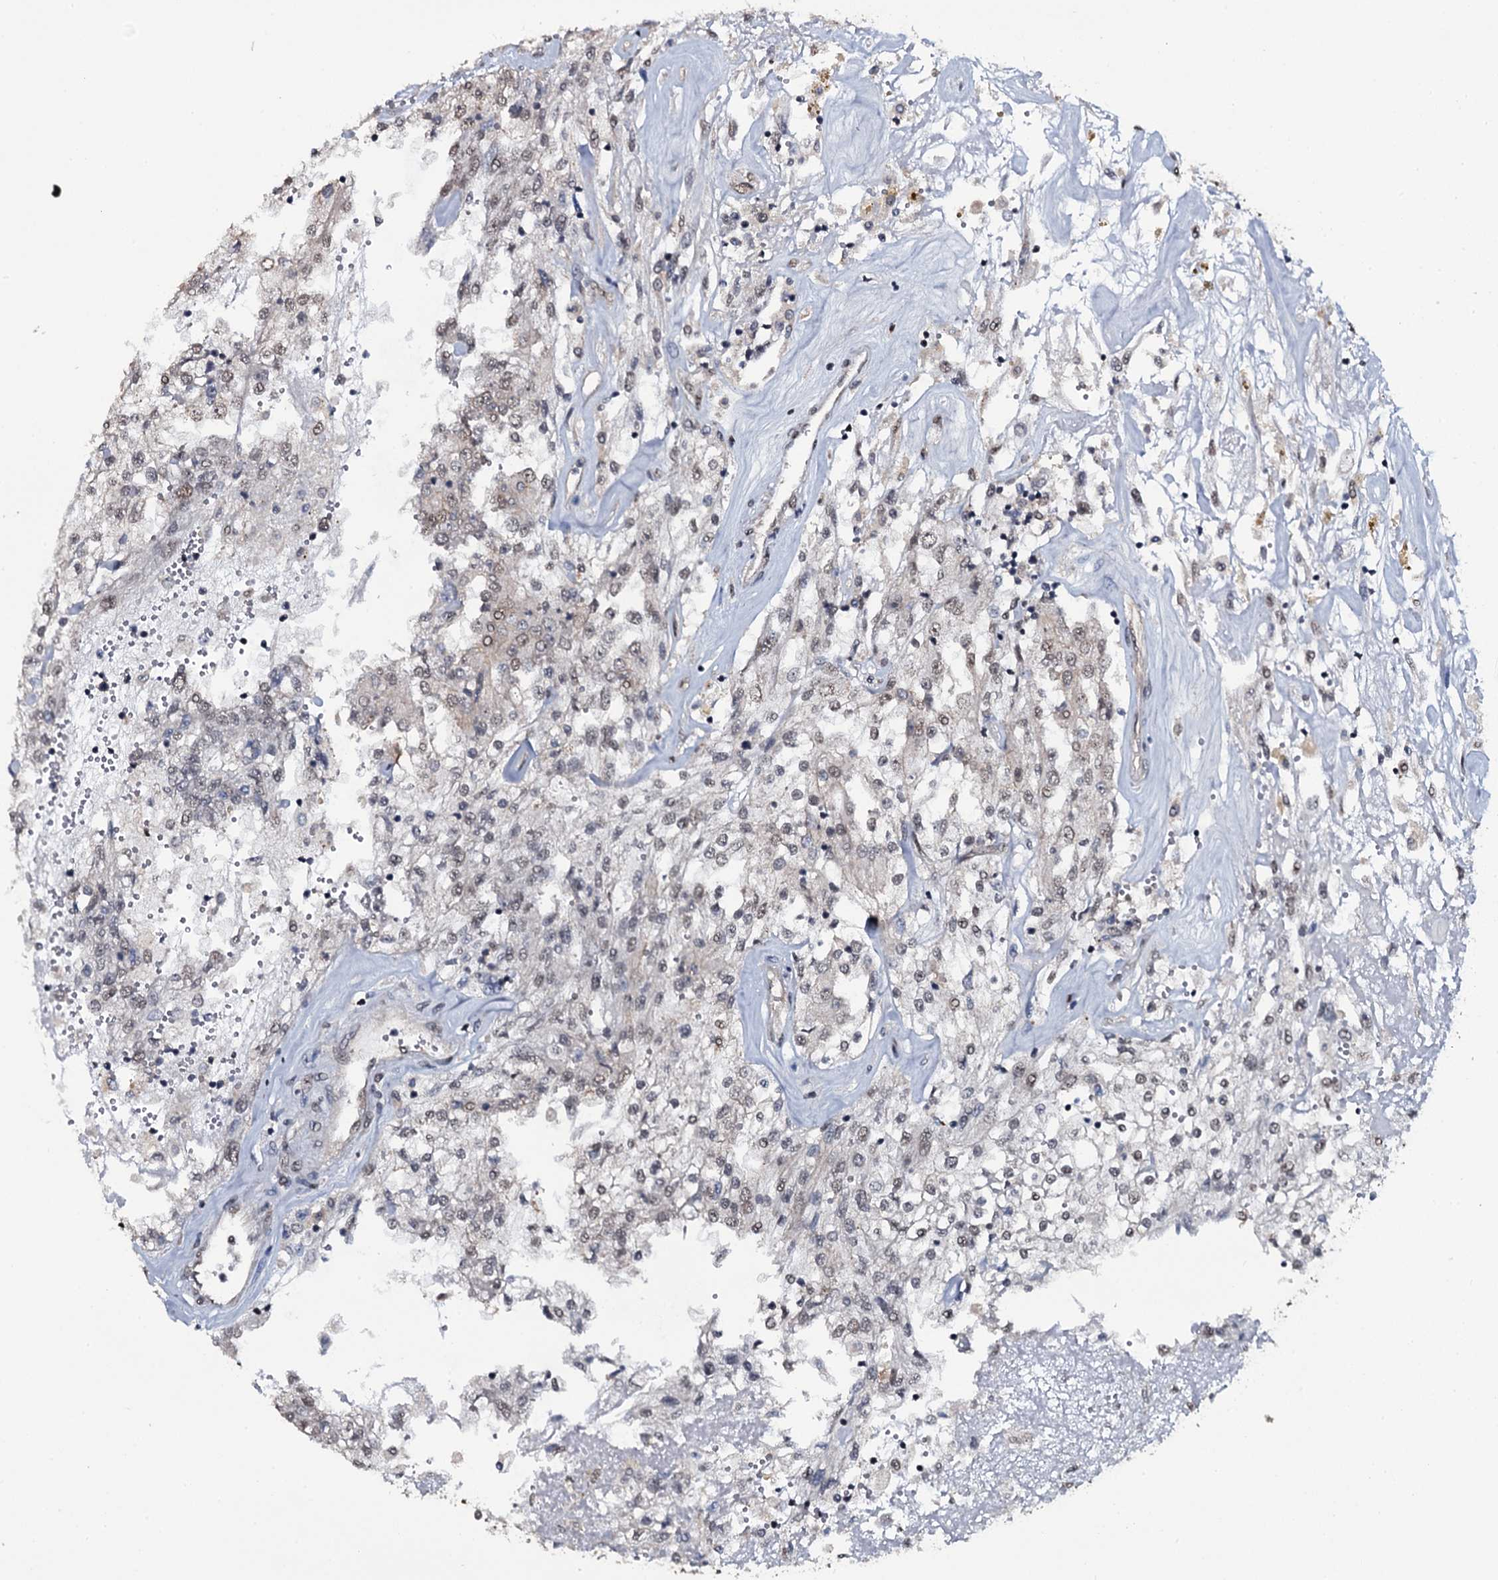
{"staining": {"intensity": "weak", "quantity": "<25%", "location": "nuclear"}, "tissue": "renal cancer", "cell_type": "Tumor cells", "image_type": "cancer", "snomed": [{"axis": "morphology", "description": "Adenocarcinoma, NOS"}, {"axis": "topography", "description": "Kidney"}], "caption": "Adenocarcinoma (renal) stained for a protein using IHC exhibits no positivity tumor cells.", "gene": "SH2D4B", "patient": {"sex": "female", "age": 52}}